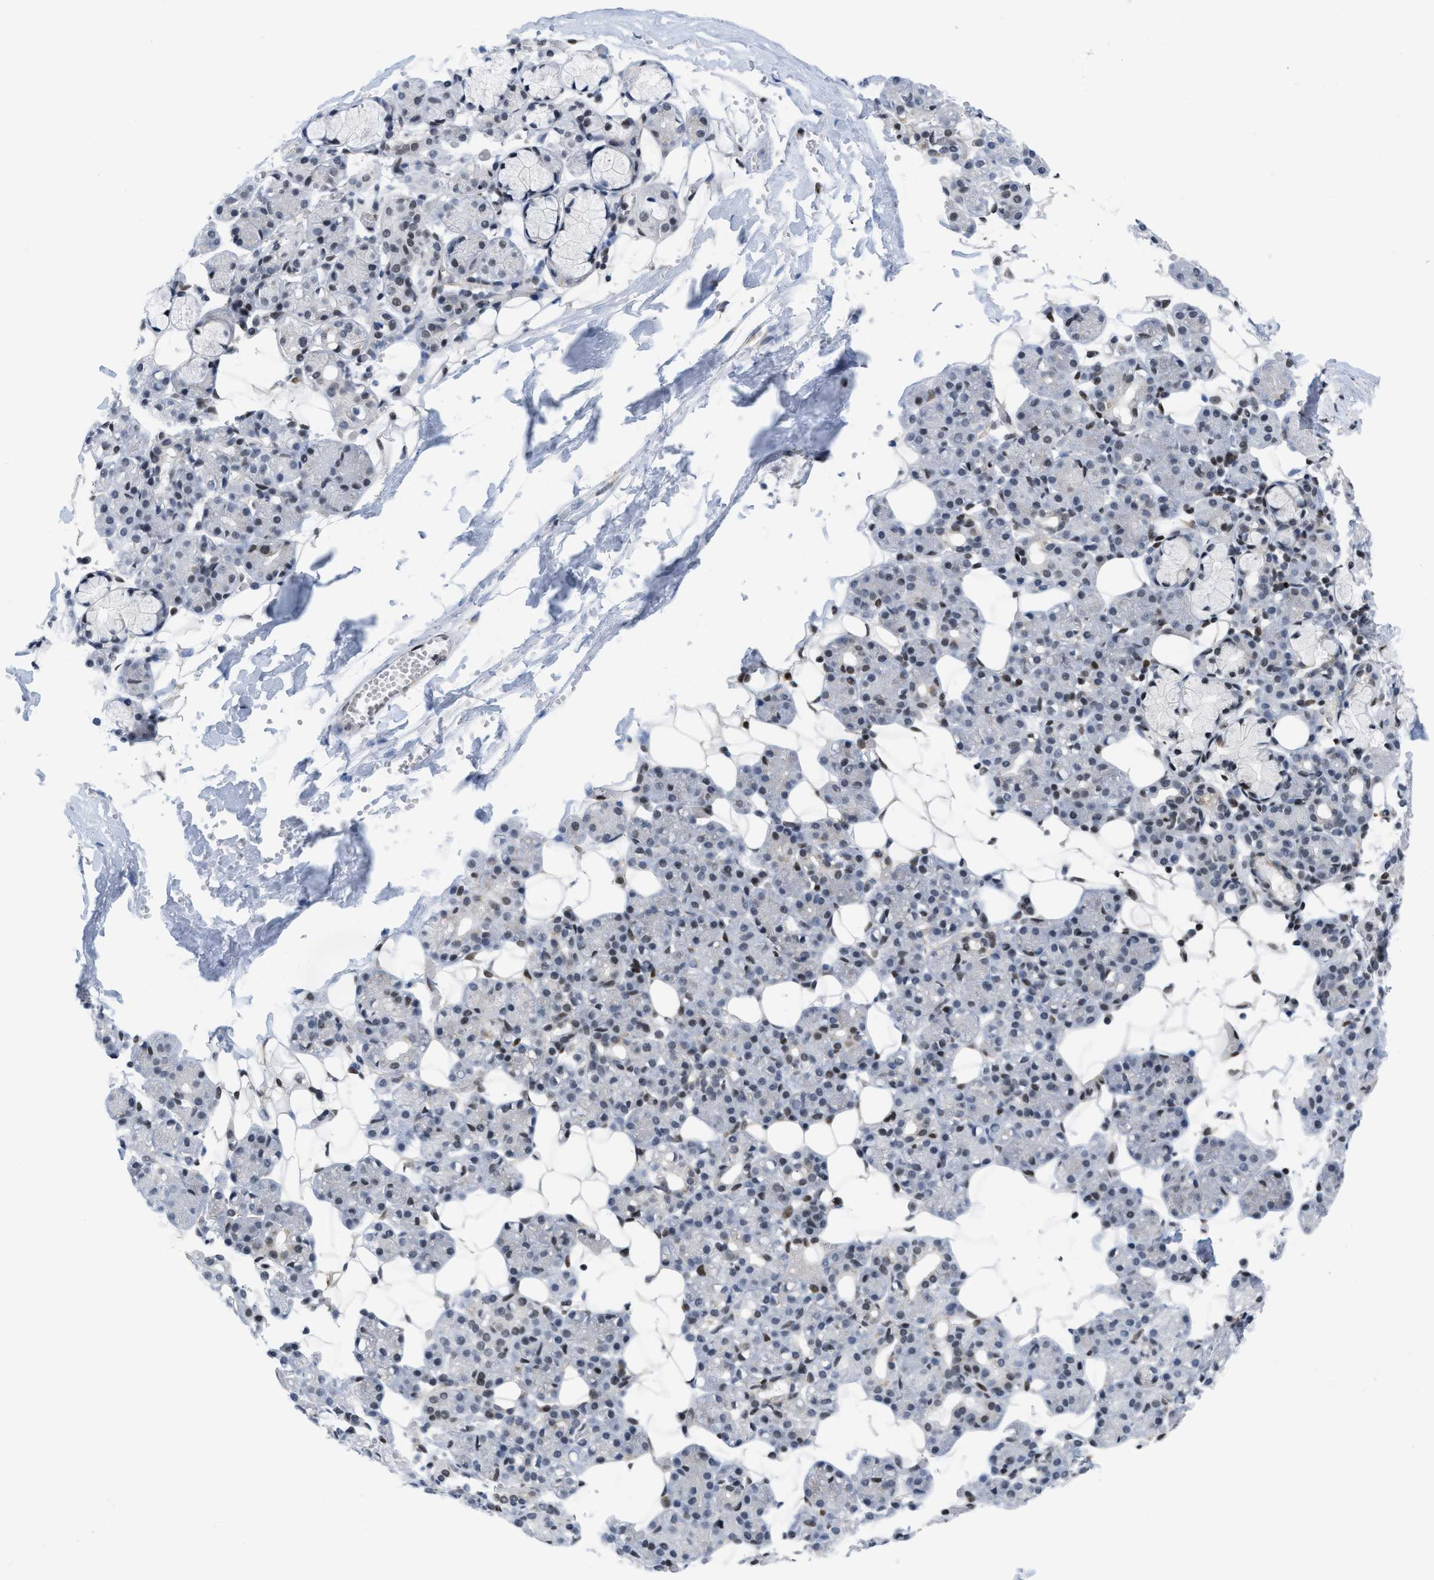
{"staining": {"intensity": "moderate", "quantity": "<25%", "location": "cytoplasmic/membranous,nuclear"}, "tissue": "salivary gland", "cell_type": "Glandular cells", "image_type": "normal", "snomed": [{"axis": "morphology", "description": "Normal tissue, NOS"}, {"axis": "topography", "description": "Salivary gland"}], "caption": "Immunohistochemistry (IHC) photomicrograph of unremarkable human salivary gland stained for a protein (brown), which shows low levels of moderate cytoplasmic/membranous,nuclear staining in approximately <25% of glandular cells.", "gene": "MIER1", "patient": {"sex": "male", "age": 63}}